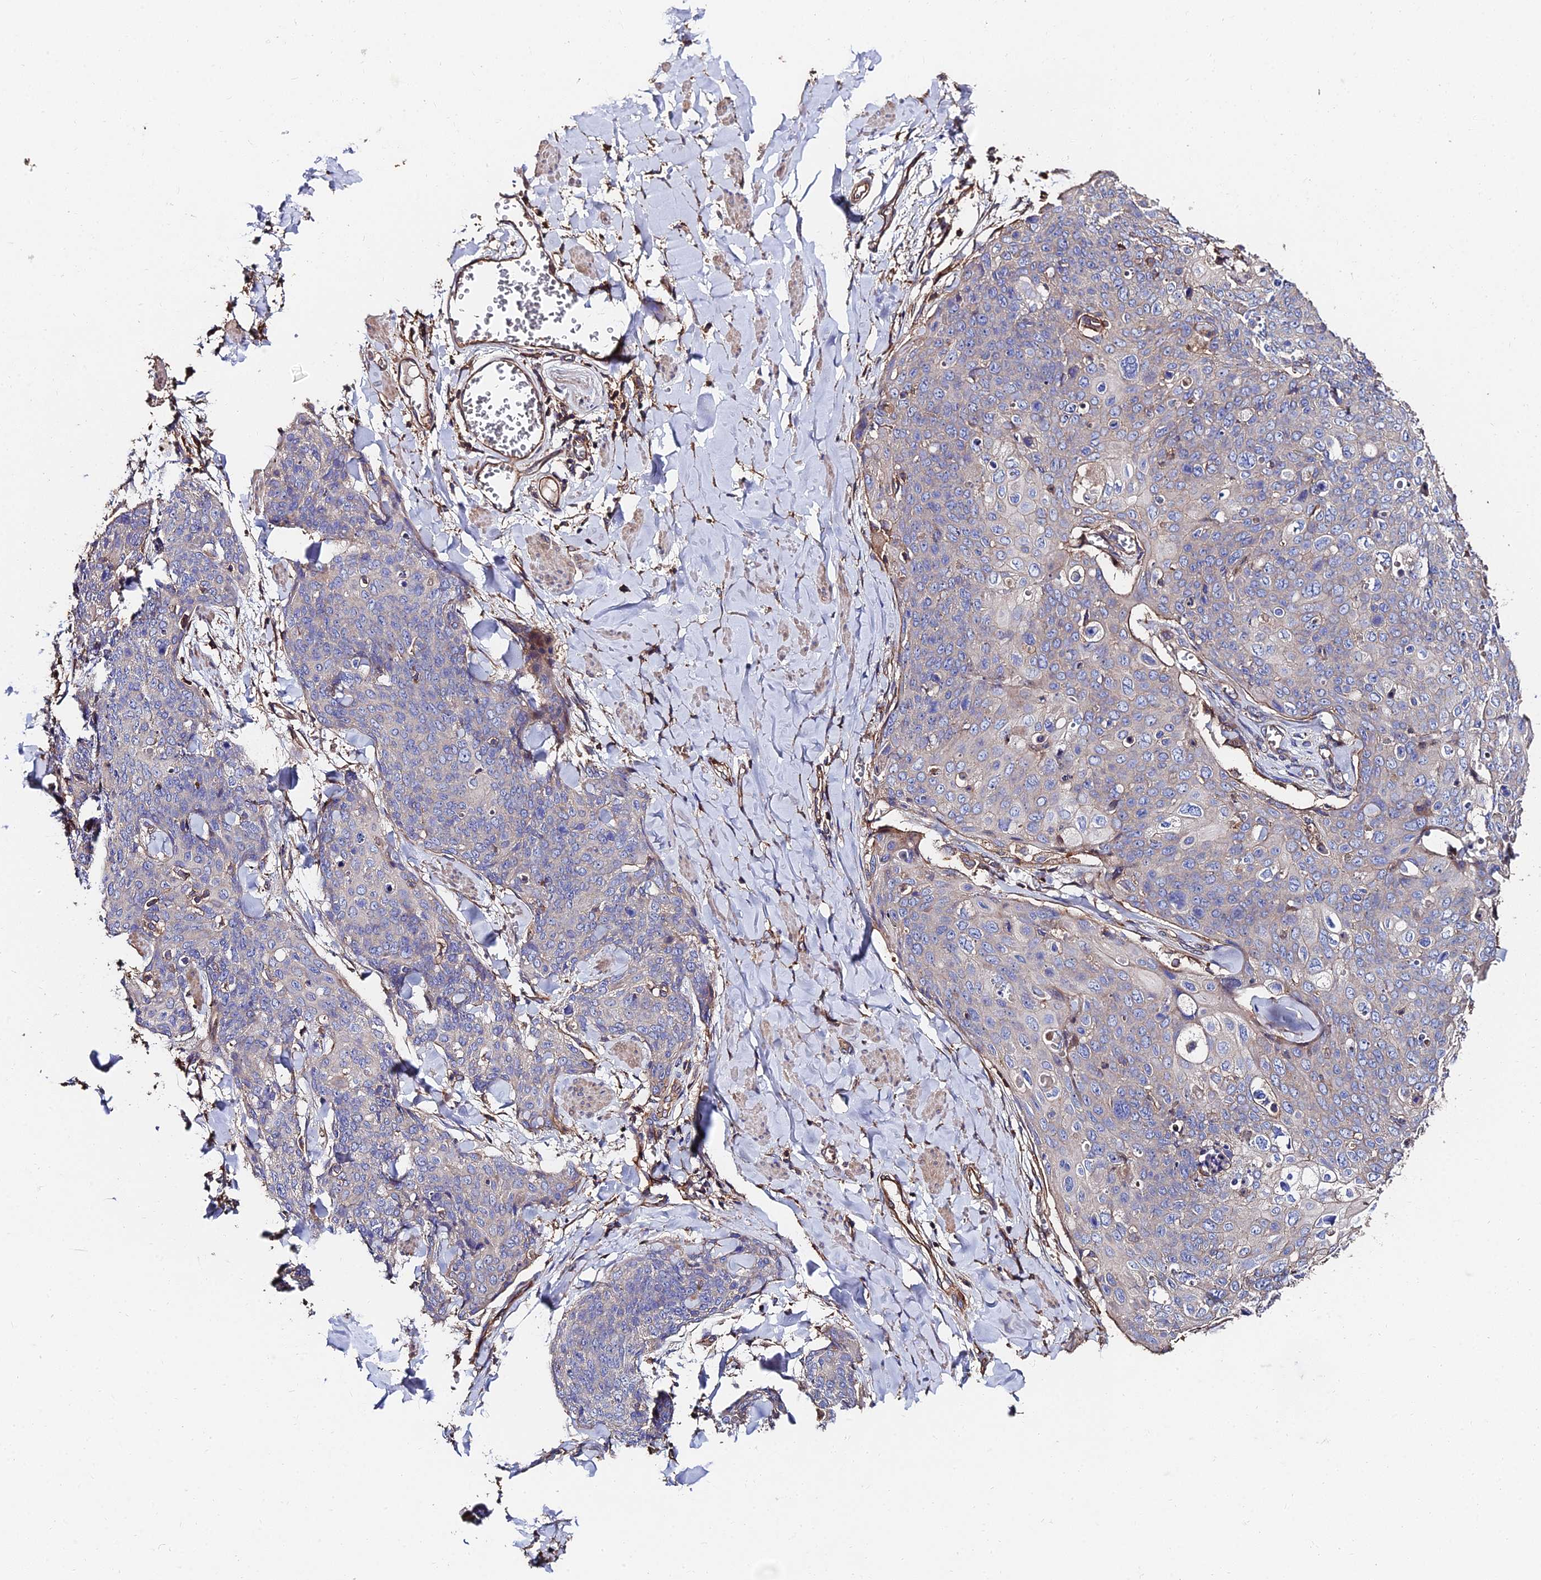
{"staining": {"intensity": "negative", "quantity": "none", "location": "none"}, "tissue": "skin cancer", "cell_type": "Tumor cells", "image_type": "cancer", "snomed": [{"axis": "morphology", "description": "Squamous cell carcinoma, NOS"}, {"axis": "topography", "description": "Skin"}, {"axis": "topography", "description": "Vulva"}], "caption": "Tumor cells are negative for brown protein staining in skin cancer. (IHC, brightfield microscopy, high magnification).", "gene": "EXT1", "patient": {"sex": "female", "age": 85}}